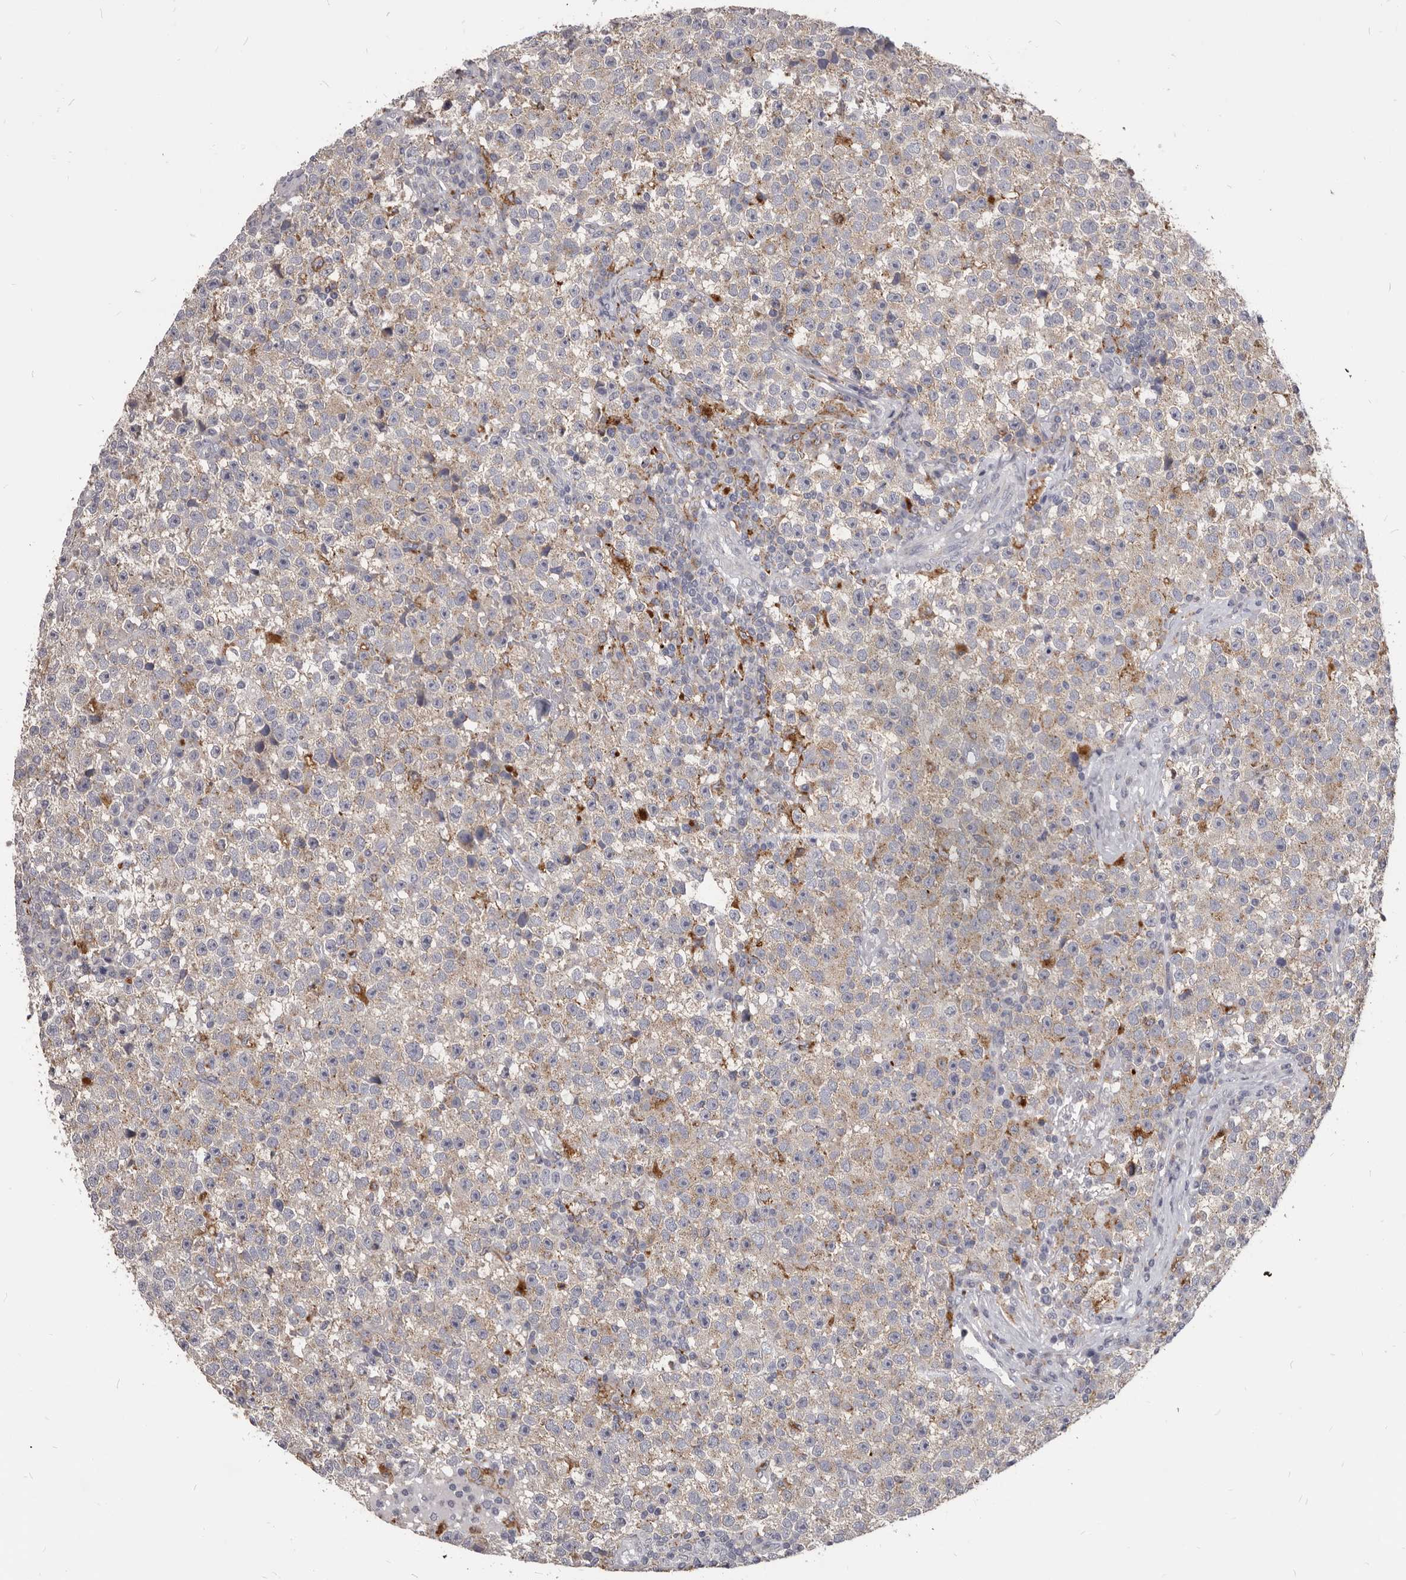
{"staining": {"intensity": "weak", "quantity": "25%-75%", "location": "cytoplasmic/membranous"}, "tissue": "testis cancer", "cell_type": "Tumor cells", "image_type": "cancer", "snomed": [{"axis": "morphology", "description": "Seminoma, NOS"}, {"axis": "topography", "description": "Testis"}], "caption": "Testis cancer stained with a protein marker exhibits weak staining in tumor cells.", "gene": "PI4K2A", "patient": {"sex": "male", "age": 22}}